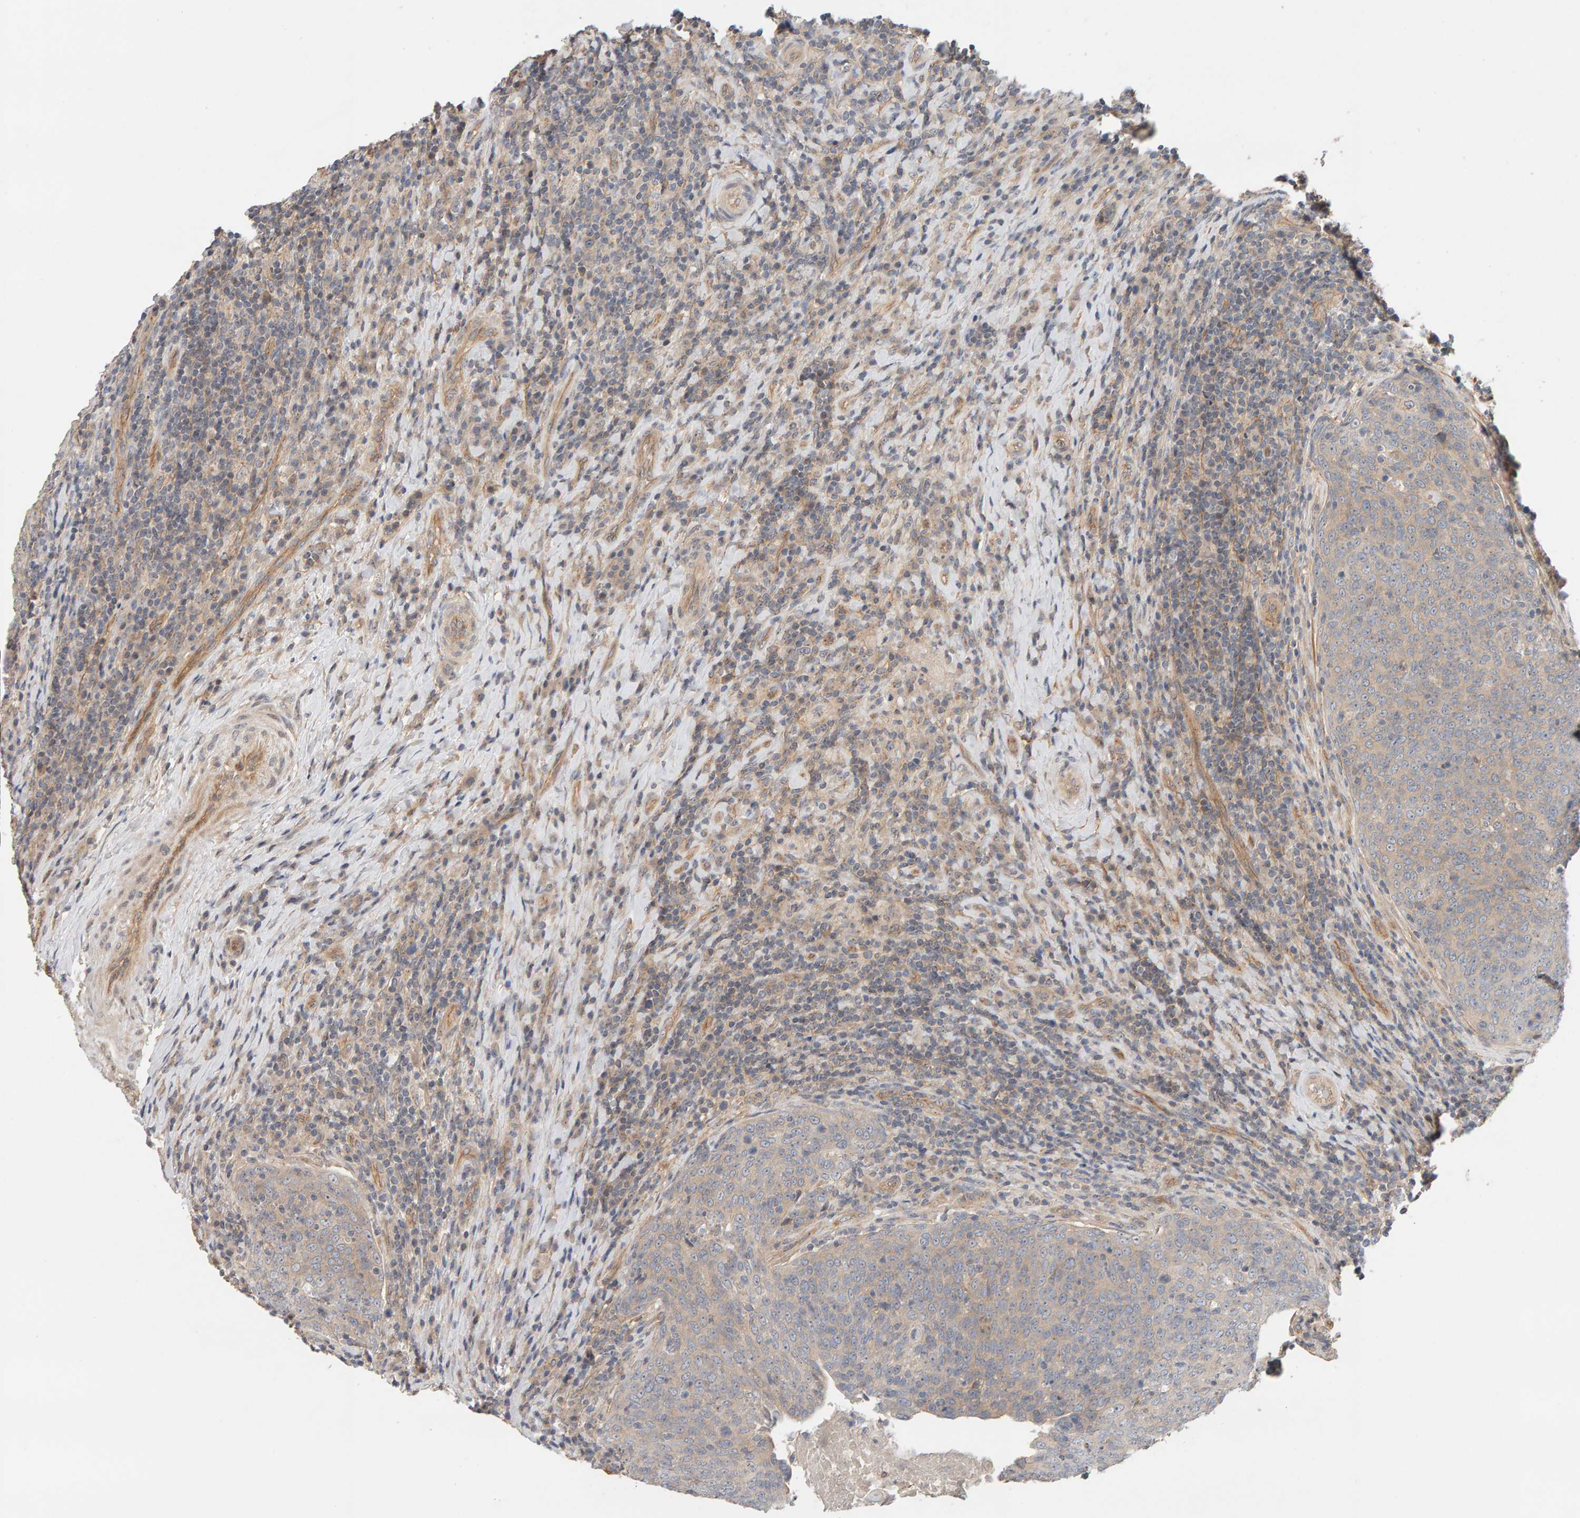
{"staining": {"intensity": "weak", "quantity": ">75%", "location": "cytoplasmic/membranous,nuclear"}, "tissue": "head and neck cancer", "cell_type": "Tumor cells", "image_type": "cancer", "snomed": [{"axis": "morphology", "description": "Squamous cell carcinoma, NOS"}, {"axis": "morphology", "description": "Squamous cell carcinoma, metastatic, NOS"}, {"axis": "topography", "description": "Lymph node"}, {"axis": "topography", "description": "Head-Neck"}], "caption": "Immunohistochemical staining of human metastatic squamous cell carcinoma (head and neck) shows weak cytoplasmic/membranous and nuclear protein positivity in approximately >75% of tumor cells.", "gene": "PPP1R16A", "patient": {"sex": "male", "age": 62}}